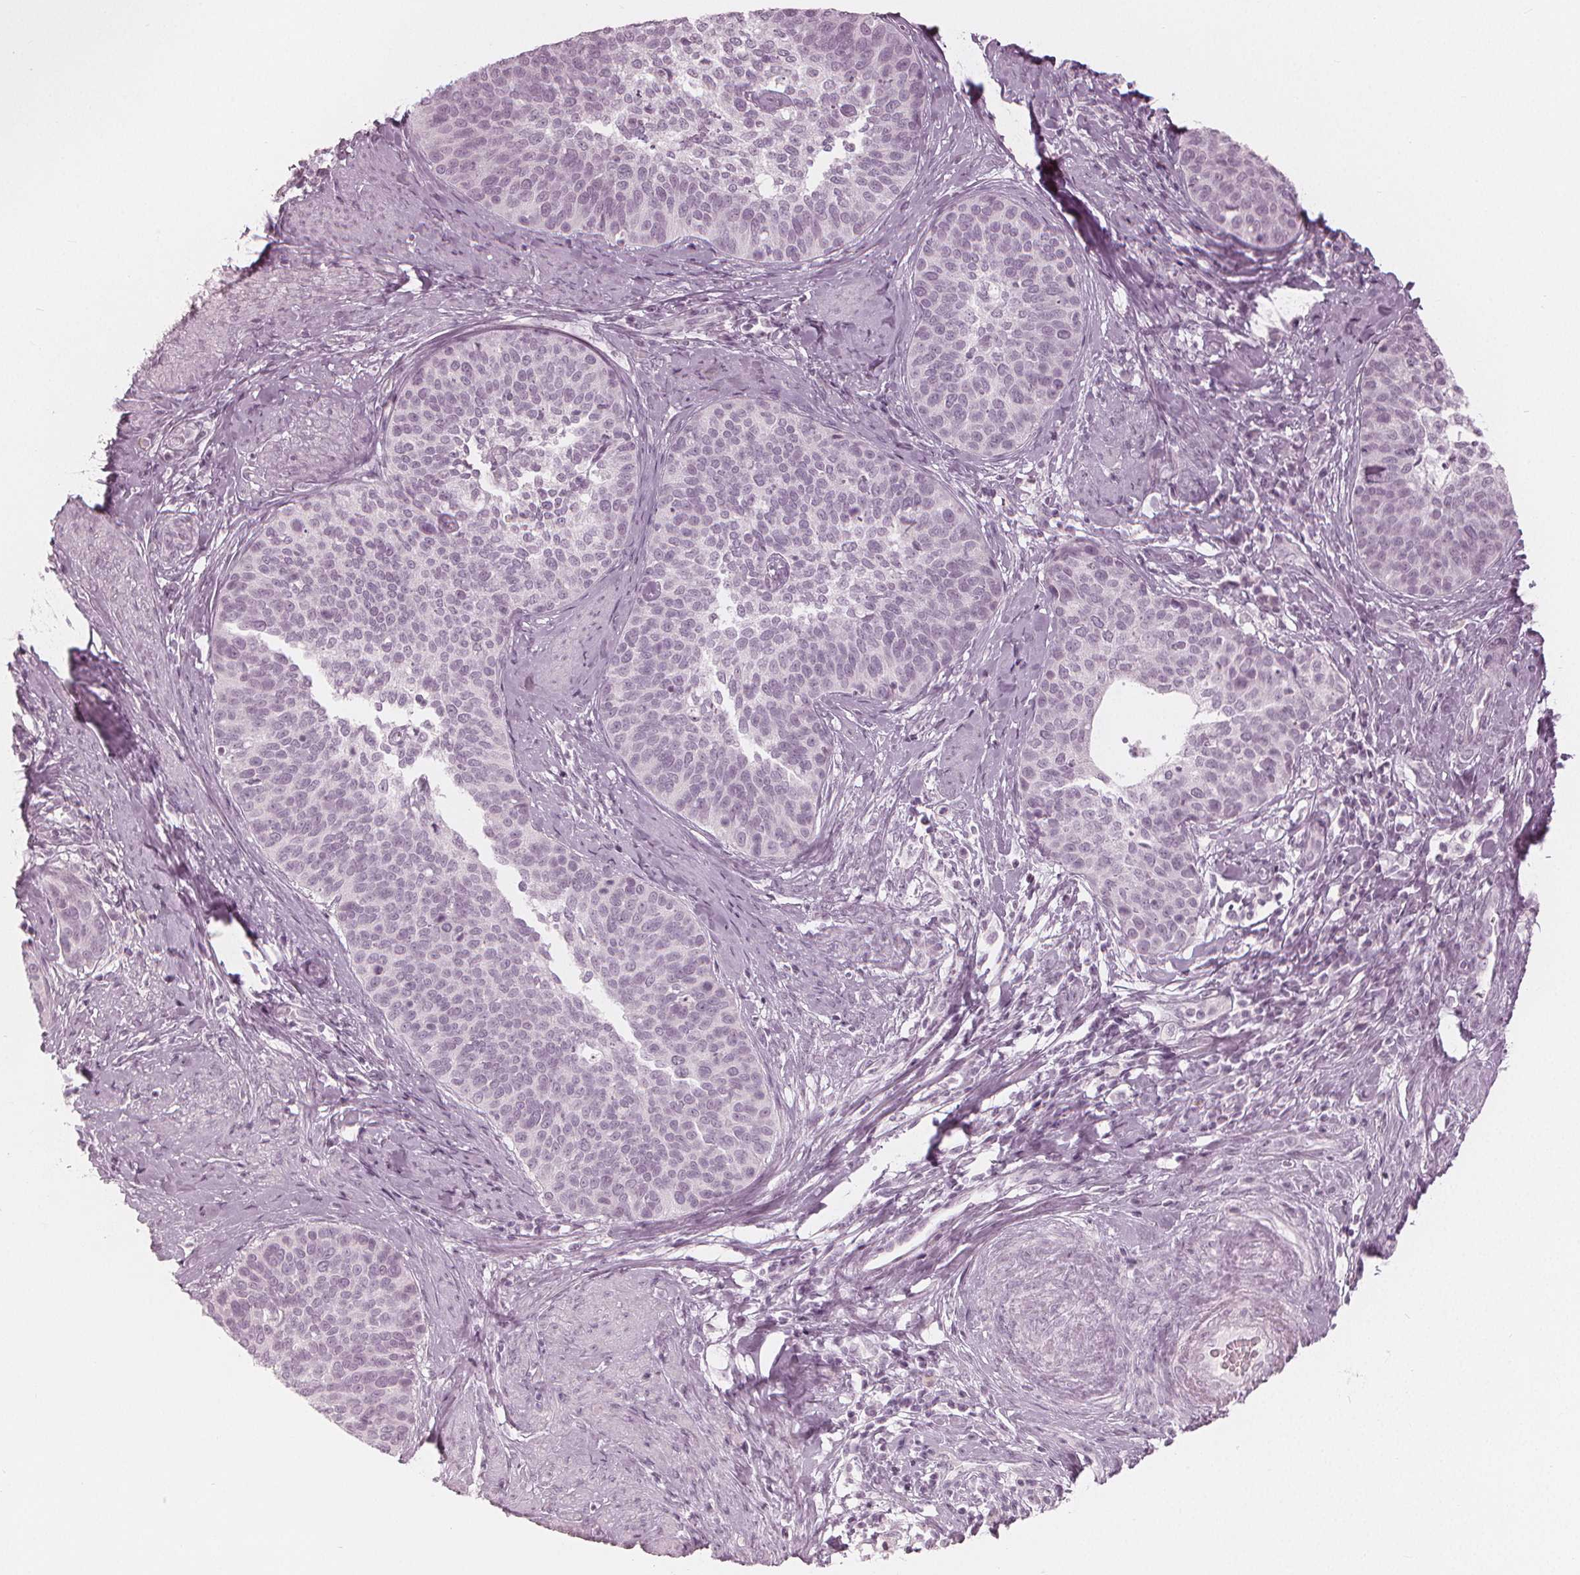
{"staining": {"intensity": "negative", "quantity": "none", "location": "none"}, "tissue": "cervical cancer", "cell_type": "Tumor cells", "image_type": "cancer", "snomed": [{"axis": "morphology", "description": "Squamous cell carcinoma, NOS"}, {"axis": "topography", "description": "Cervix"}], "caption": "There is no significant staining in tumor cells of cervical cancer (squamous cell carcinoma). (DAB (3,3'-diaminobenzidine) immunohistochemistry (IHC), high magnification).", "gene": "PAEP", "patient": {"sex": "female", "age": 69}}